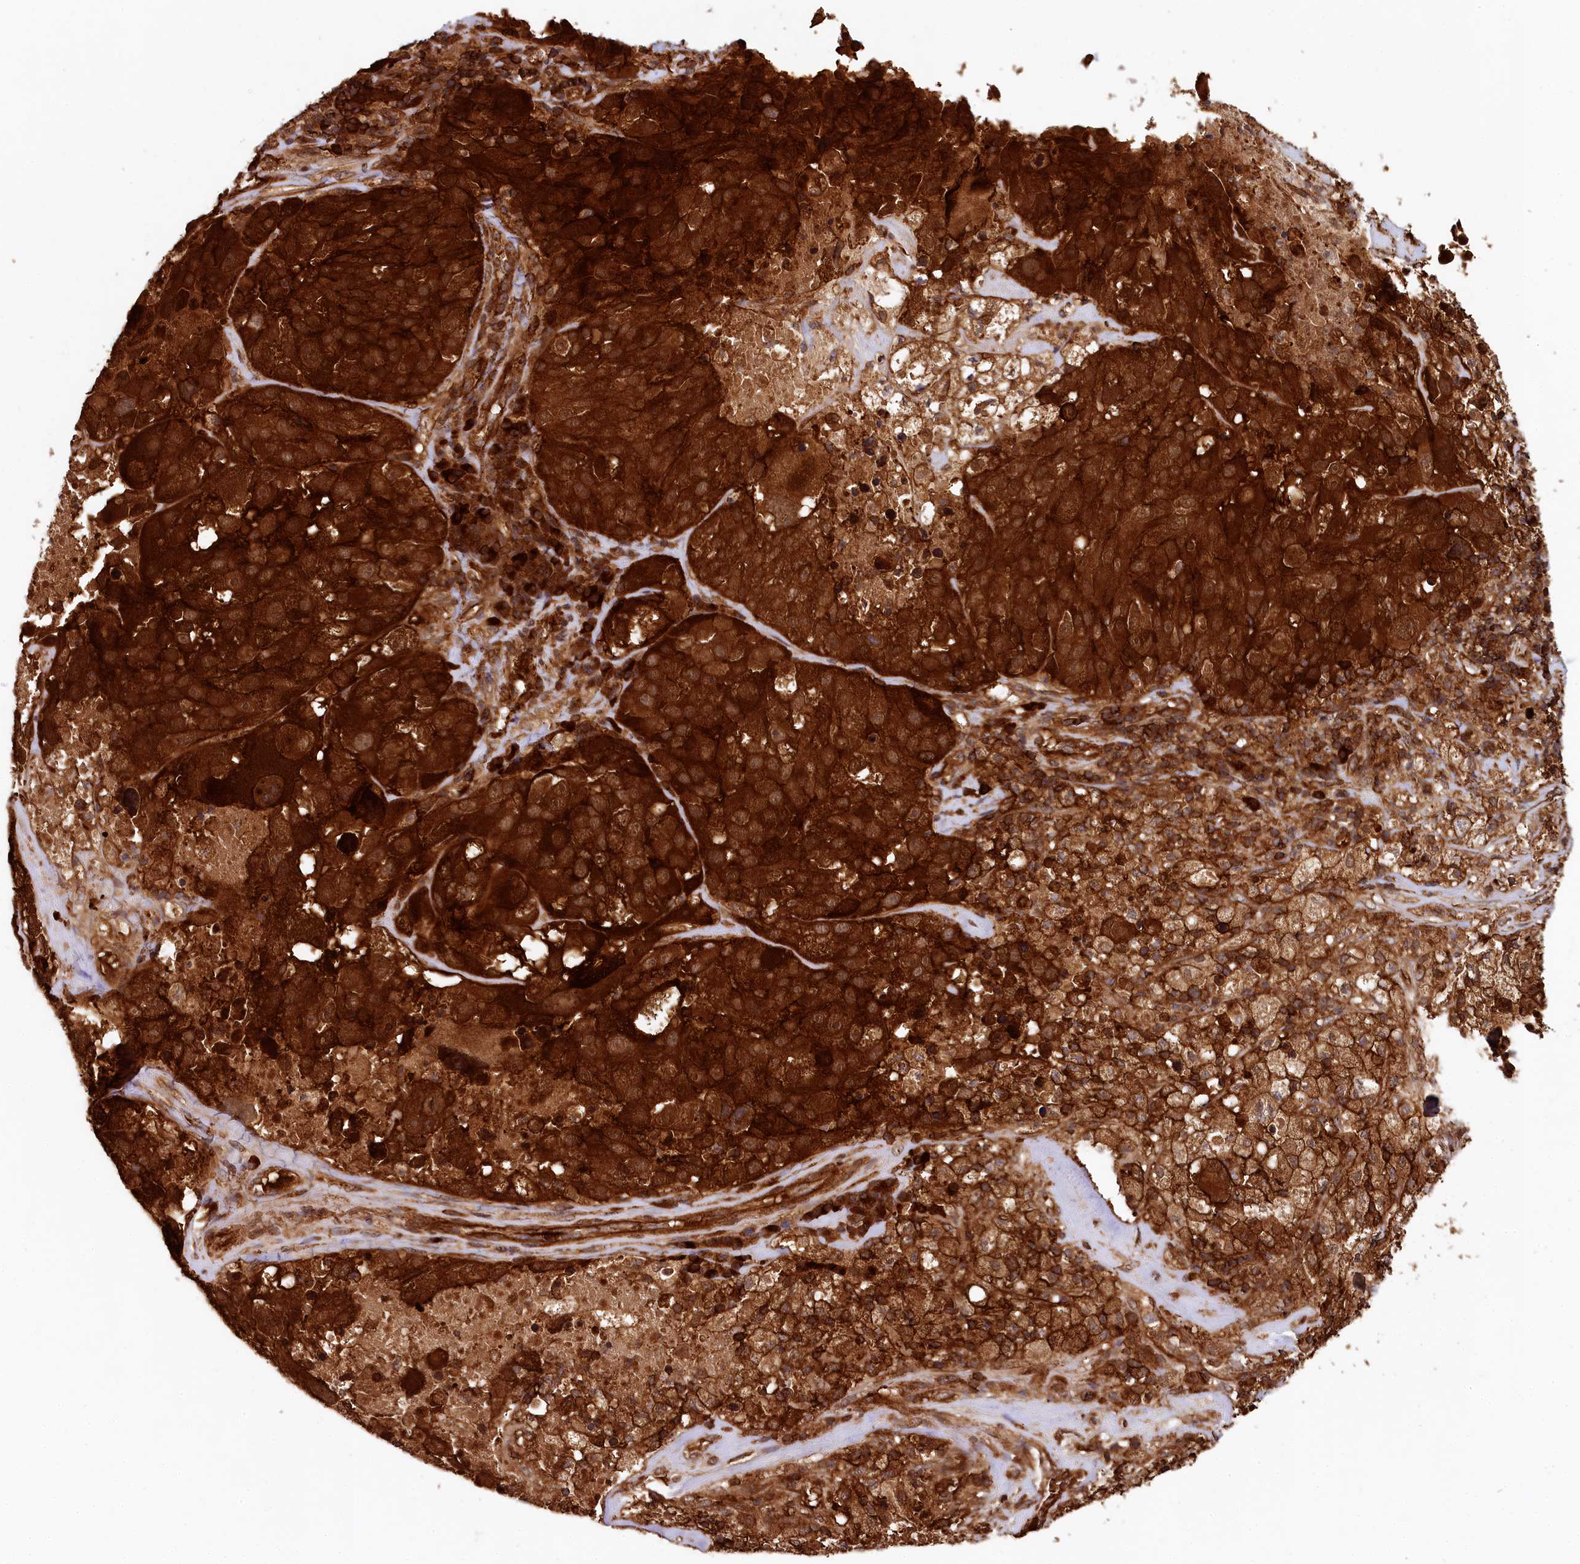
{"staining": {"intensity": "strong", "quantity": ">75%", "location": "cytoplasmic/membranous"}, "tissue": "melanoma", "cell_type": "Tumor cells", "image_type": "cancer", "snomed": [{"axis": "morphology", "description": "Malignant melanoma, Metastatic site"}, {"axis": "topography", "description": "Lymph node"}], "caption": "Human malignant melanoma (metastatic site) stained for a protein (brown) reveals strong cytoplasmic/membranous positive positivity in about >75% of tumor cells.", "gene": "STUB1", "patient": {"sex": "male", "age": 62}}